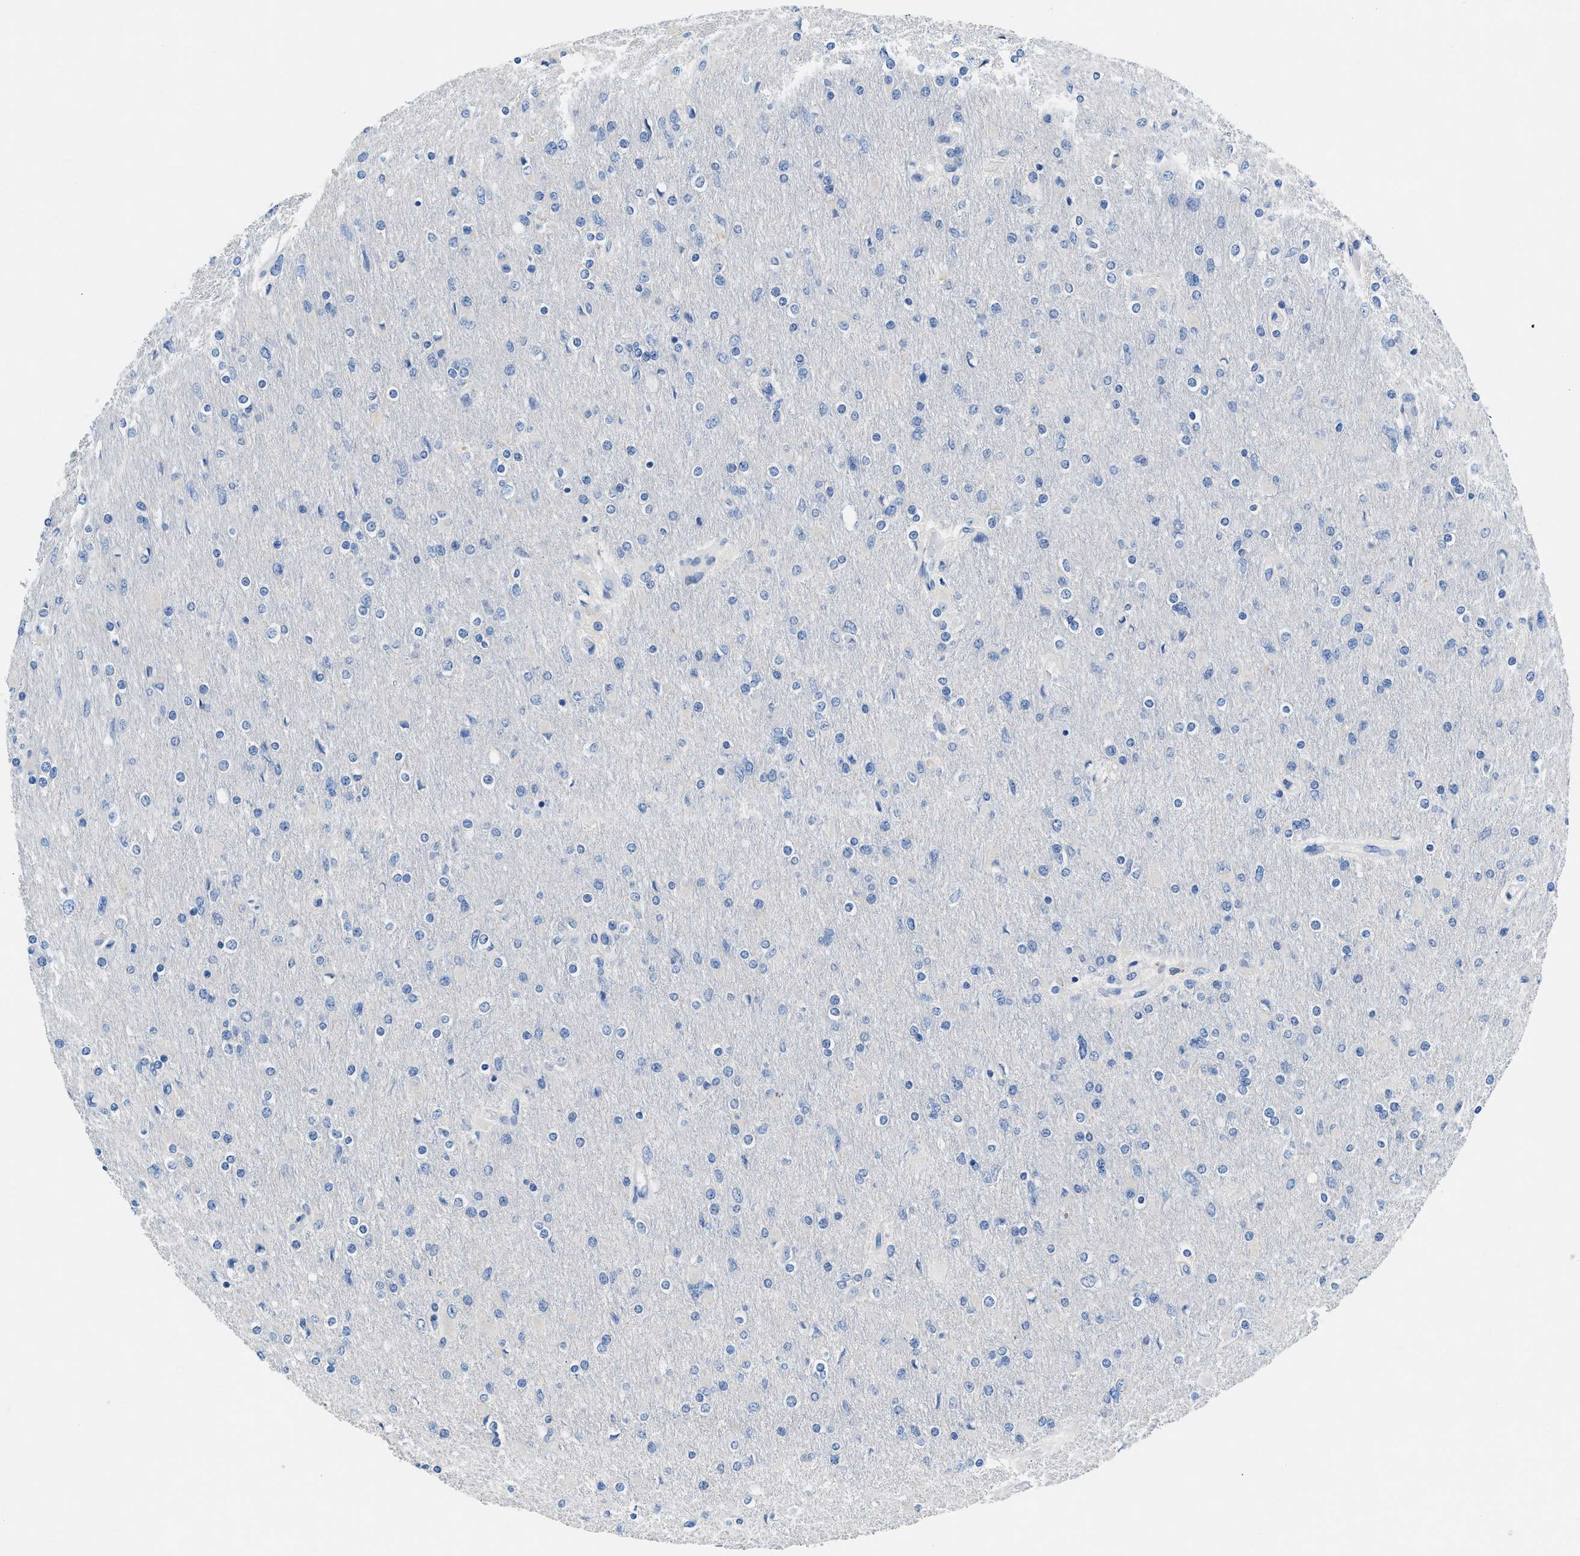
{"staining": {"intensity": "negative", "quantity": "none", "location": "none"}, "tissue": "glioma", "cell_type": "Tumor cells", "image_type": "cancer", "snomed": [{"axis": "morphology", "description": "Glioma, malignant, High grade"}, {"axis": "topography", "description": "Cerebral cortex"}], "caption": "Glioma was stained to show a protein in brown. There is no significant staining in tumor cells.", "gene": "SLC10A6", "patient": {"sex": "female", "age": 36}}